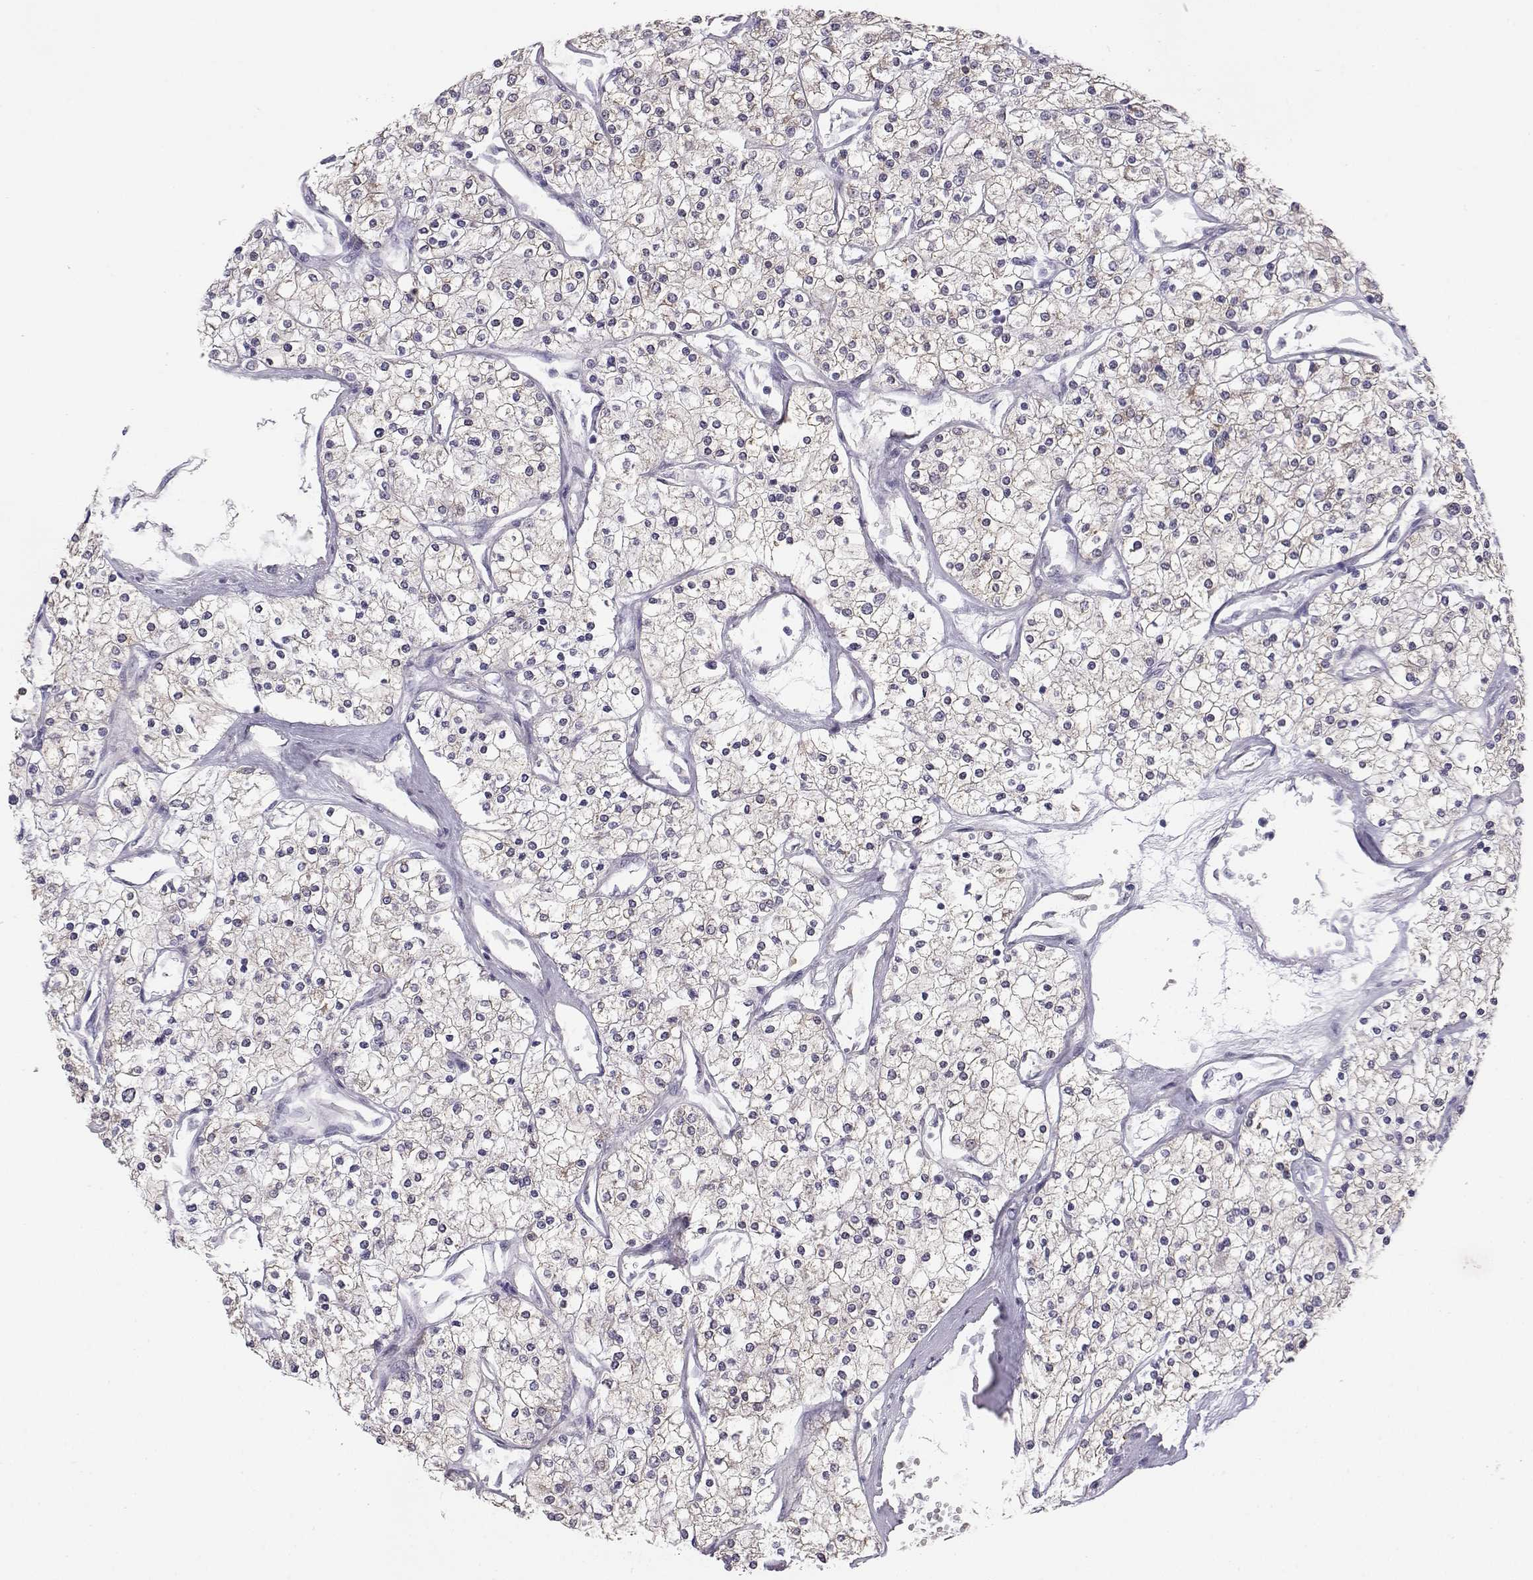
{"staining": {"intensity": "negative", "quantity": "none", "location": "none"}, "tissue": "renal cancer", "cell_type": "Tumor cells", "image_type": "cancer", "snomed": [{"axis": "morphology", "description": "Adenocarcinoma, NOS"}, {"axis": "topography", "description": "Kidney"}], "caption": "Tumor cells are negative for protein expression in human renal adenocarcinoma.", "gene": "KCNMB4", "patient": {"sex": "male", "age": 80}}